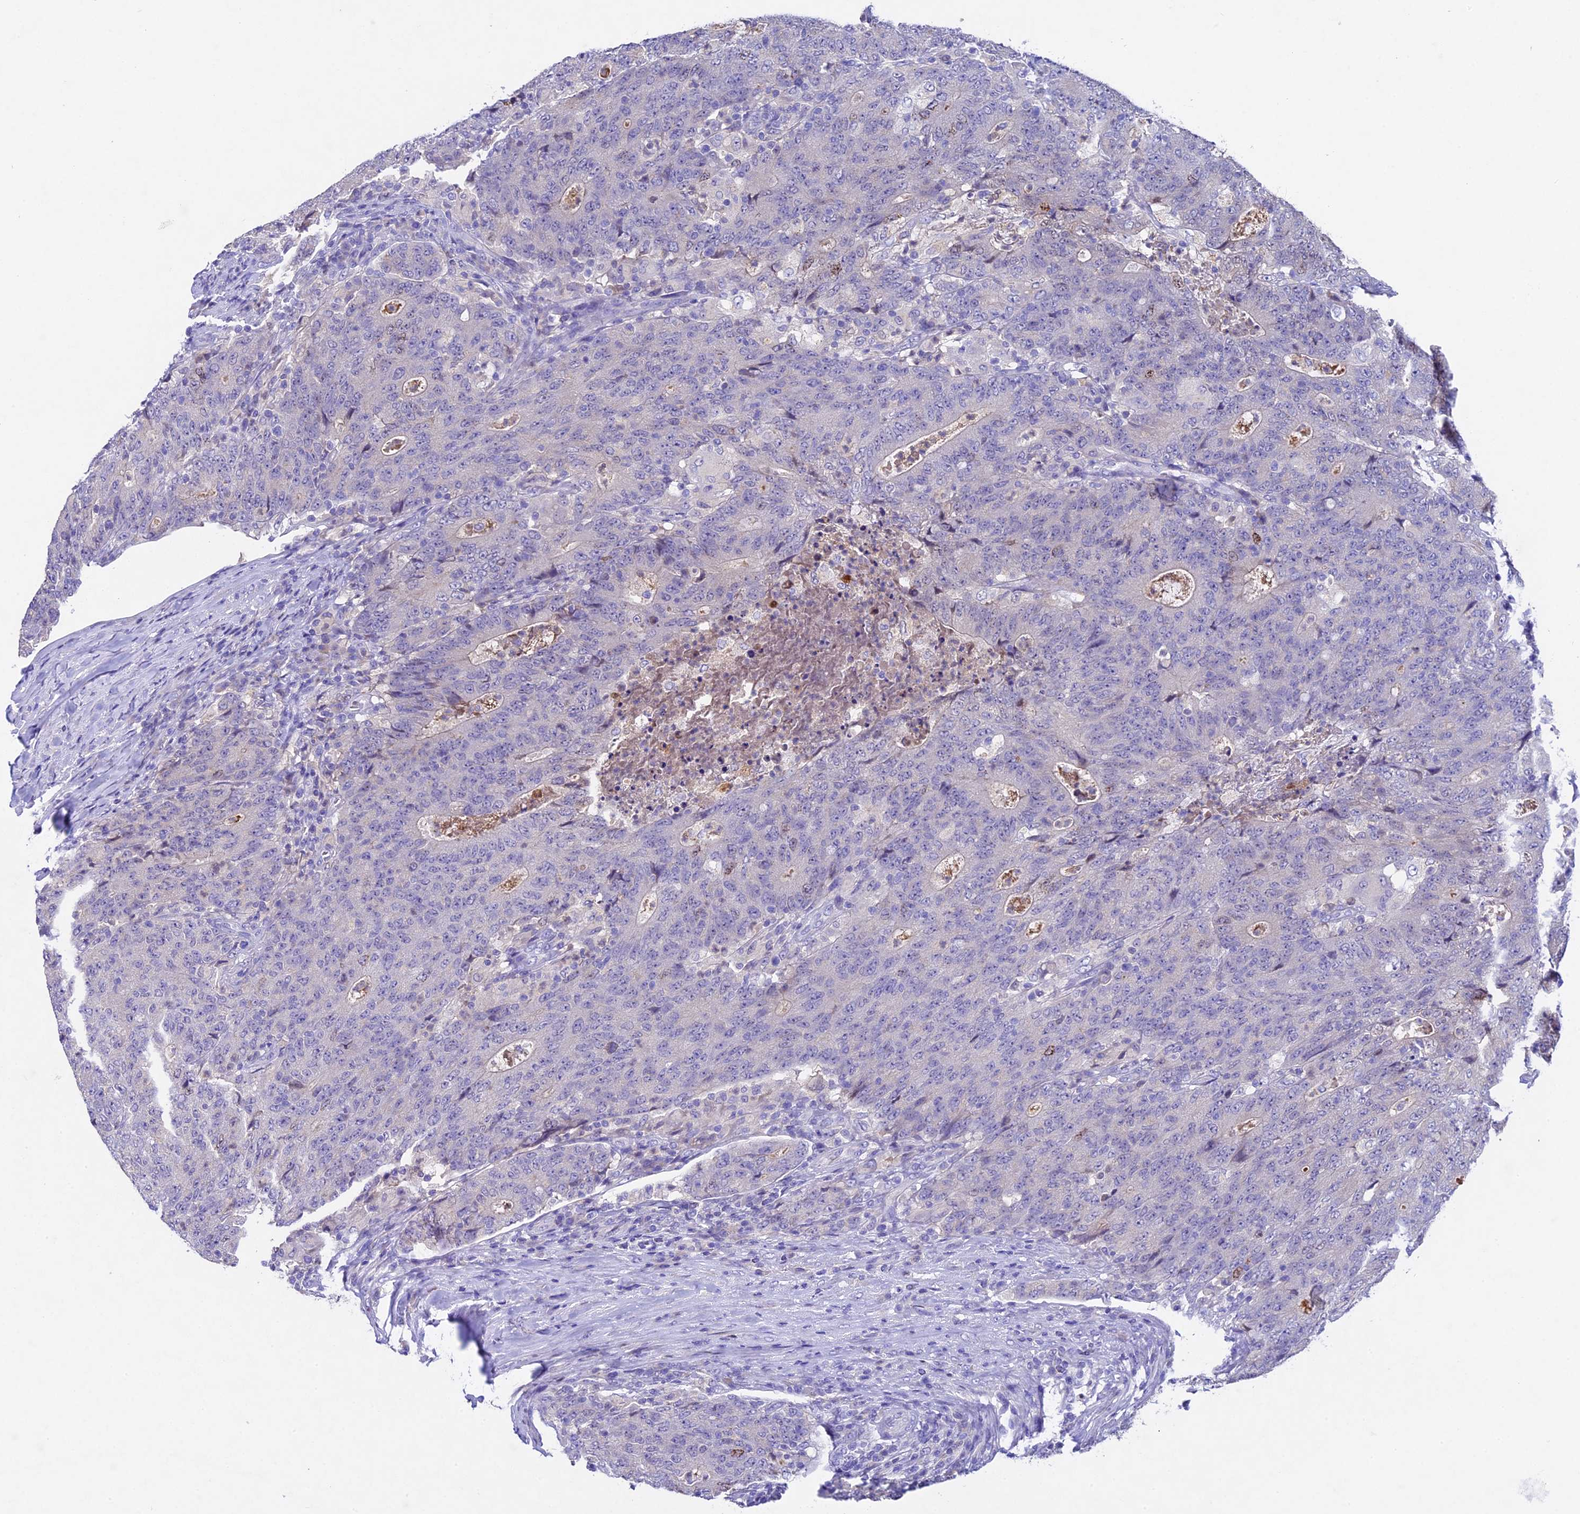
{"staining": {"intensity": "negative", "quantity": "none", "location": "none"}, "tissue": "colorectal cancer", "cell_type": "Tumor cells", "image_type": "cancer", "snomed": [{"axis": "morphology", "description": "Adenocarcinoma, NOS"}, {"axis": "topography", "description": "Colon"}], "caption": "An immunohistochemistry (IHC) image of colorectal adenocarcinoma is shown. There is no staining in tumor cells of colorectal adenocarcinoma.", "gene": "TGDS", "patient": {"sex": "female", "age": 75}}